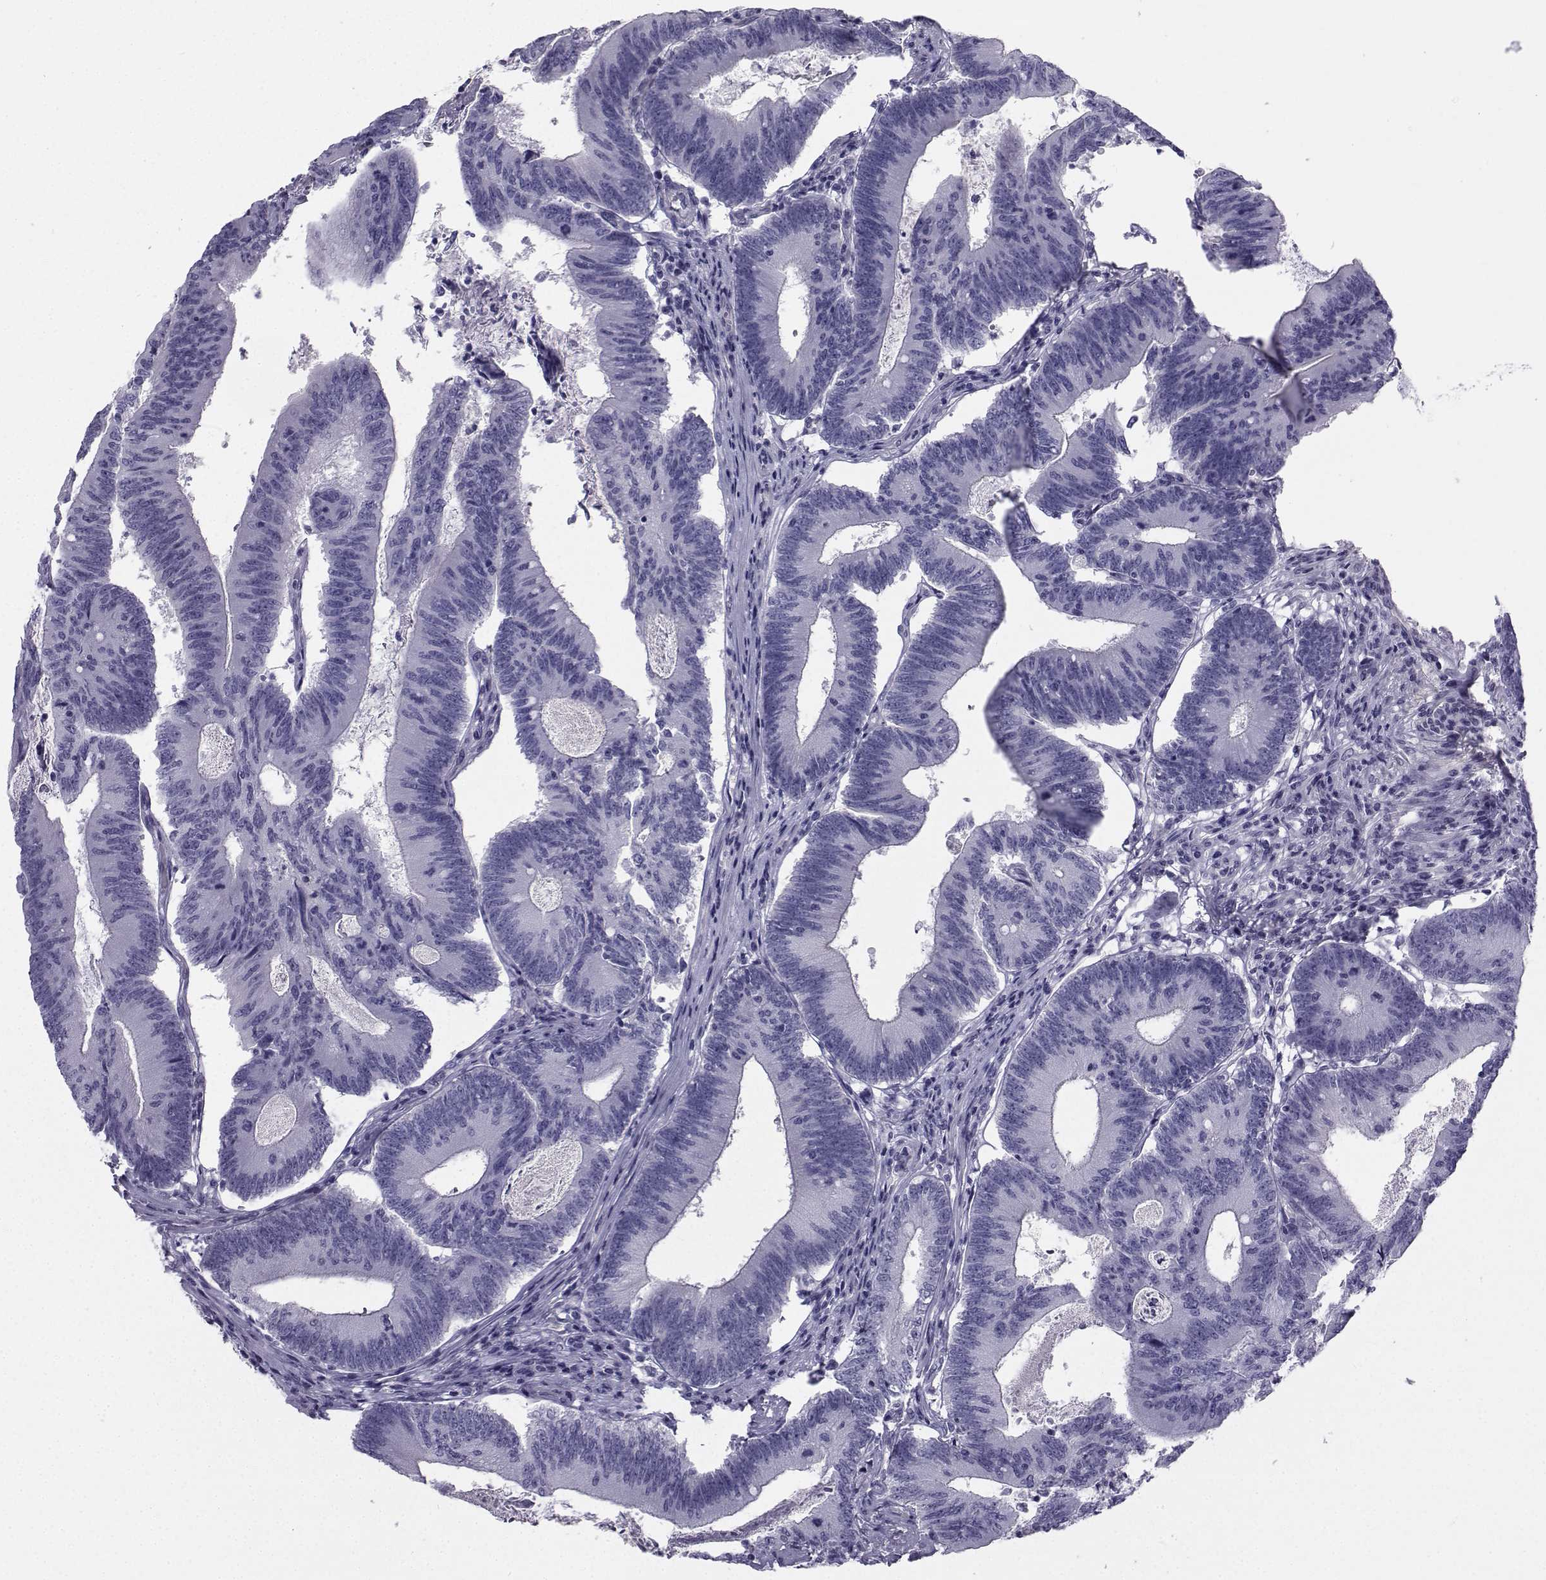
{"staining": {"intensity": "negative", "quantity": "none", "location": "none"}, "tissue": "colorectal cancer", "cell_type": "Tumor cells", "image_type": "cancer", "snomed": [{"axis": "morphology", "description": "Adenocarcinoma, NOS"}, {"axis": "topography", "description": "Colon"}], "caption": "An image of human colorectal adenocarcinoma is negative for staining in tumor cells.", "gene": "SPANXD", "patient": {"sex": "female", "age": 70}}